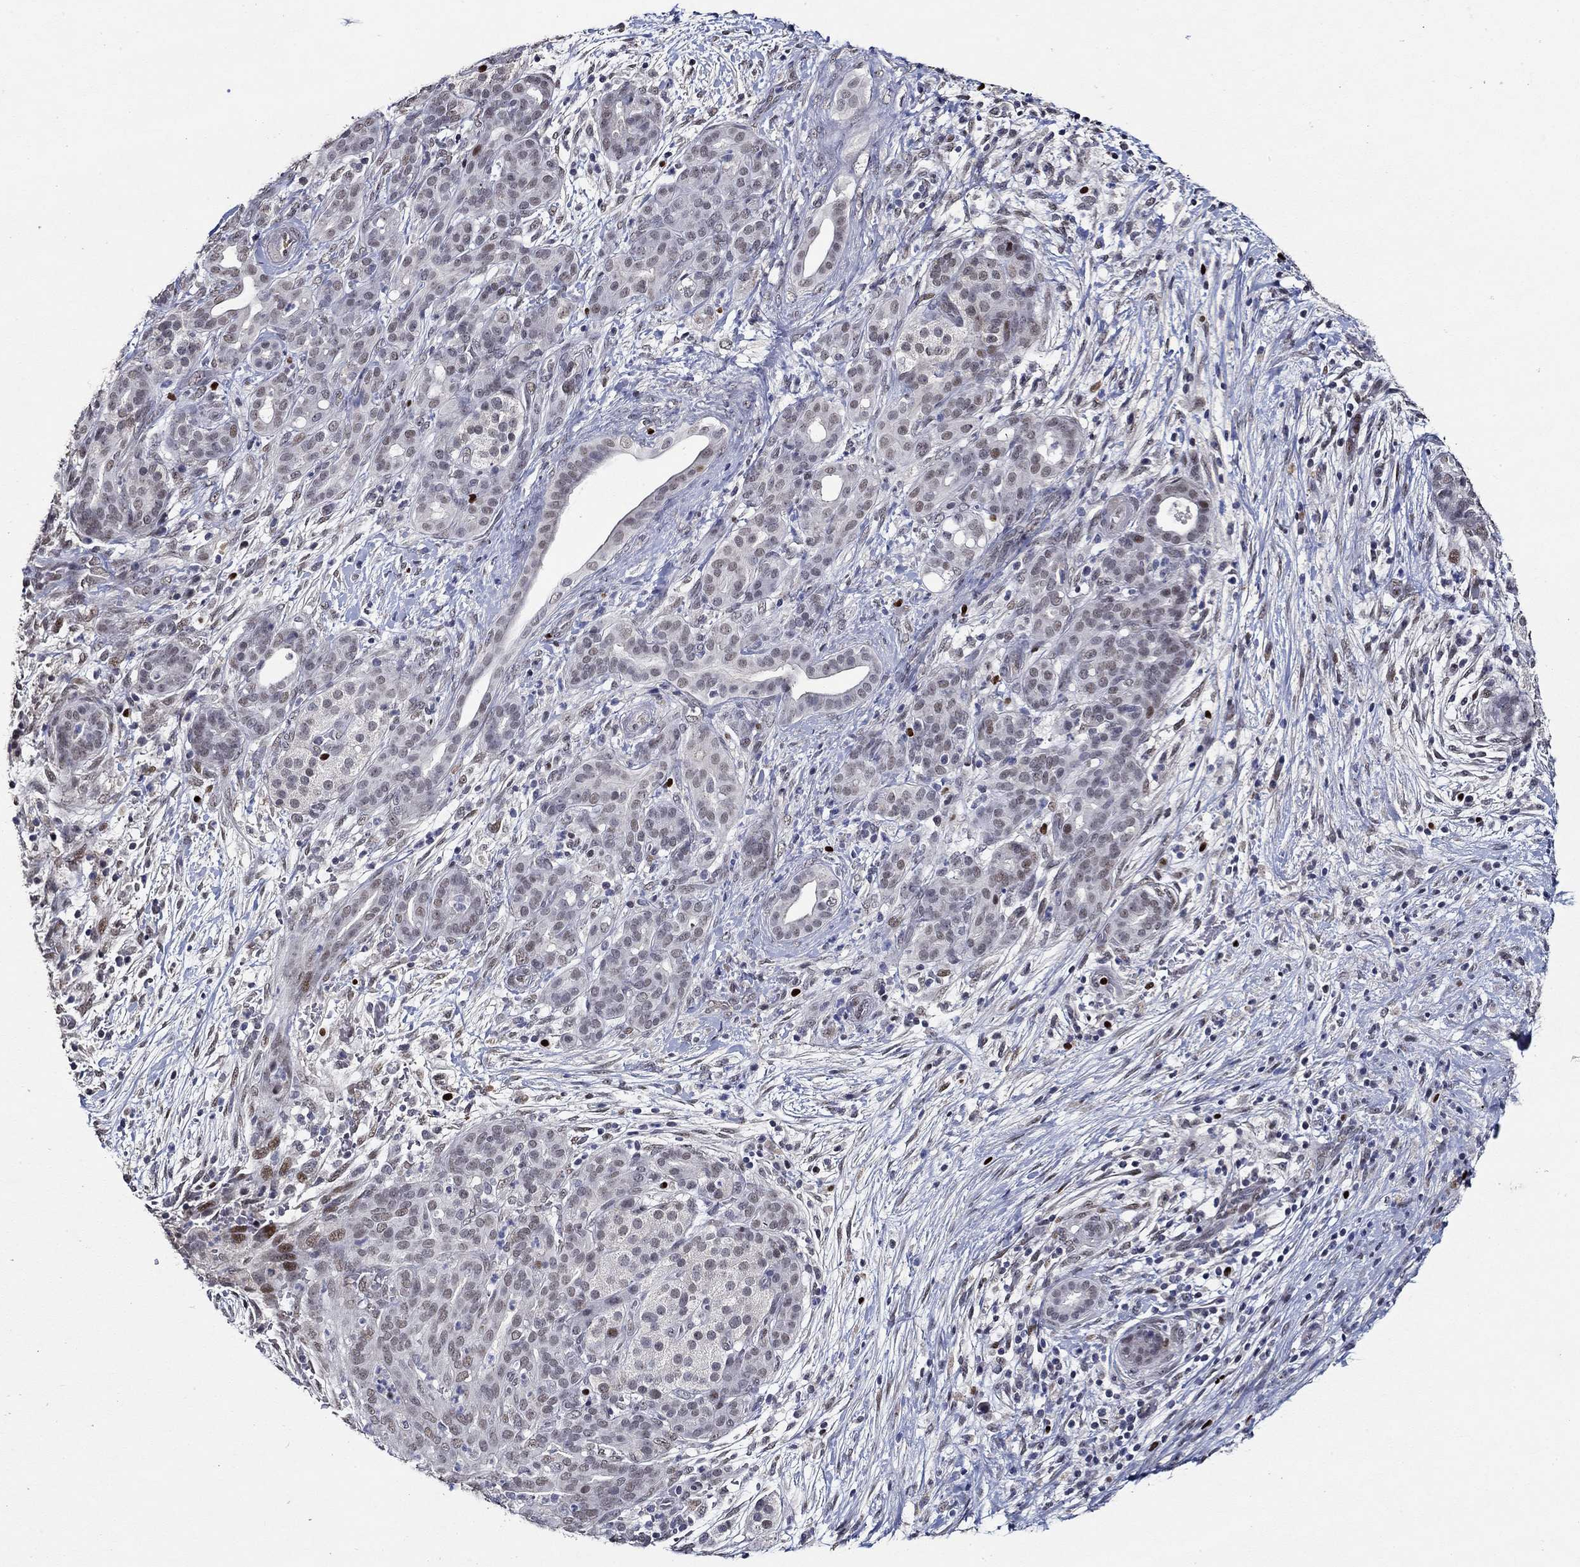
{"staining": {"intensity": "moderate", "quantity": "<25%", "location": "nuclear"}, "tissue": "pancreatic cancer", "cell_type": "Tumor cells", "image_type": "cancer", "snomed": [{"axis": "morphology", "description": "Adenocarcinoma, NOS"}, {"axis": "topography", "description": "Pancreas"}], "caption": "IHC of pancreatic cancer (adenocarcinoma) displays low levels of moderate nuclear expression in about <25% of tumor cells.", "gene": "GATA2", "patient": {"sex": "male", "age": 44}}